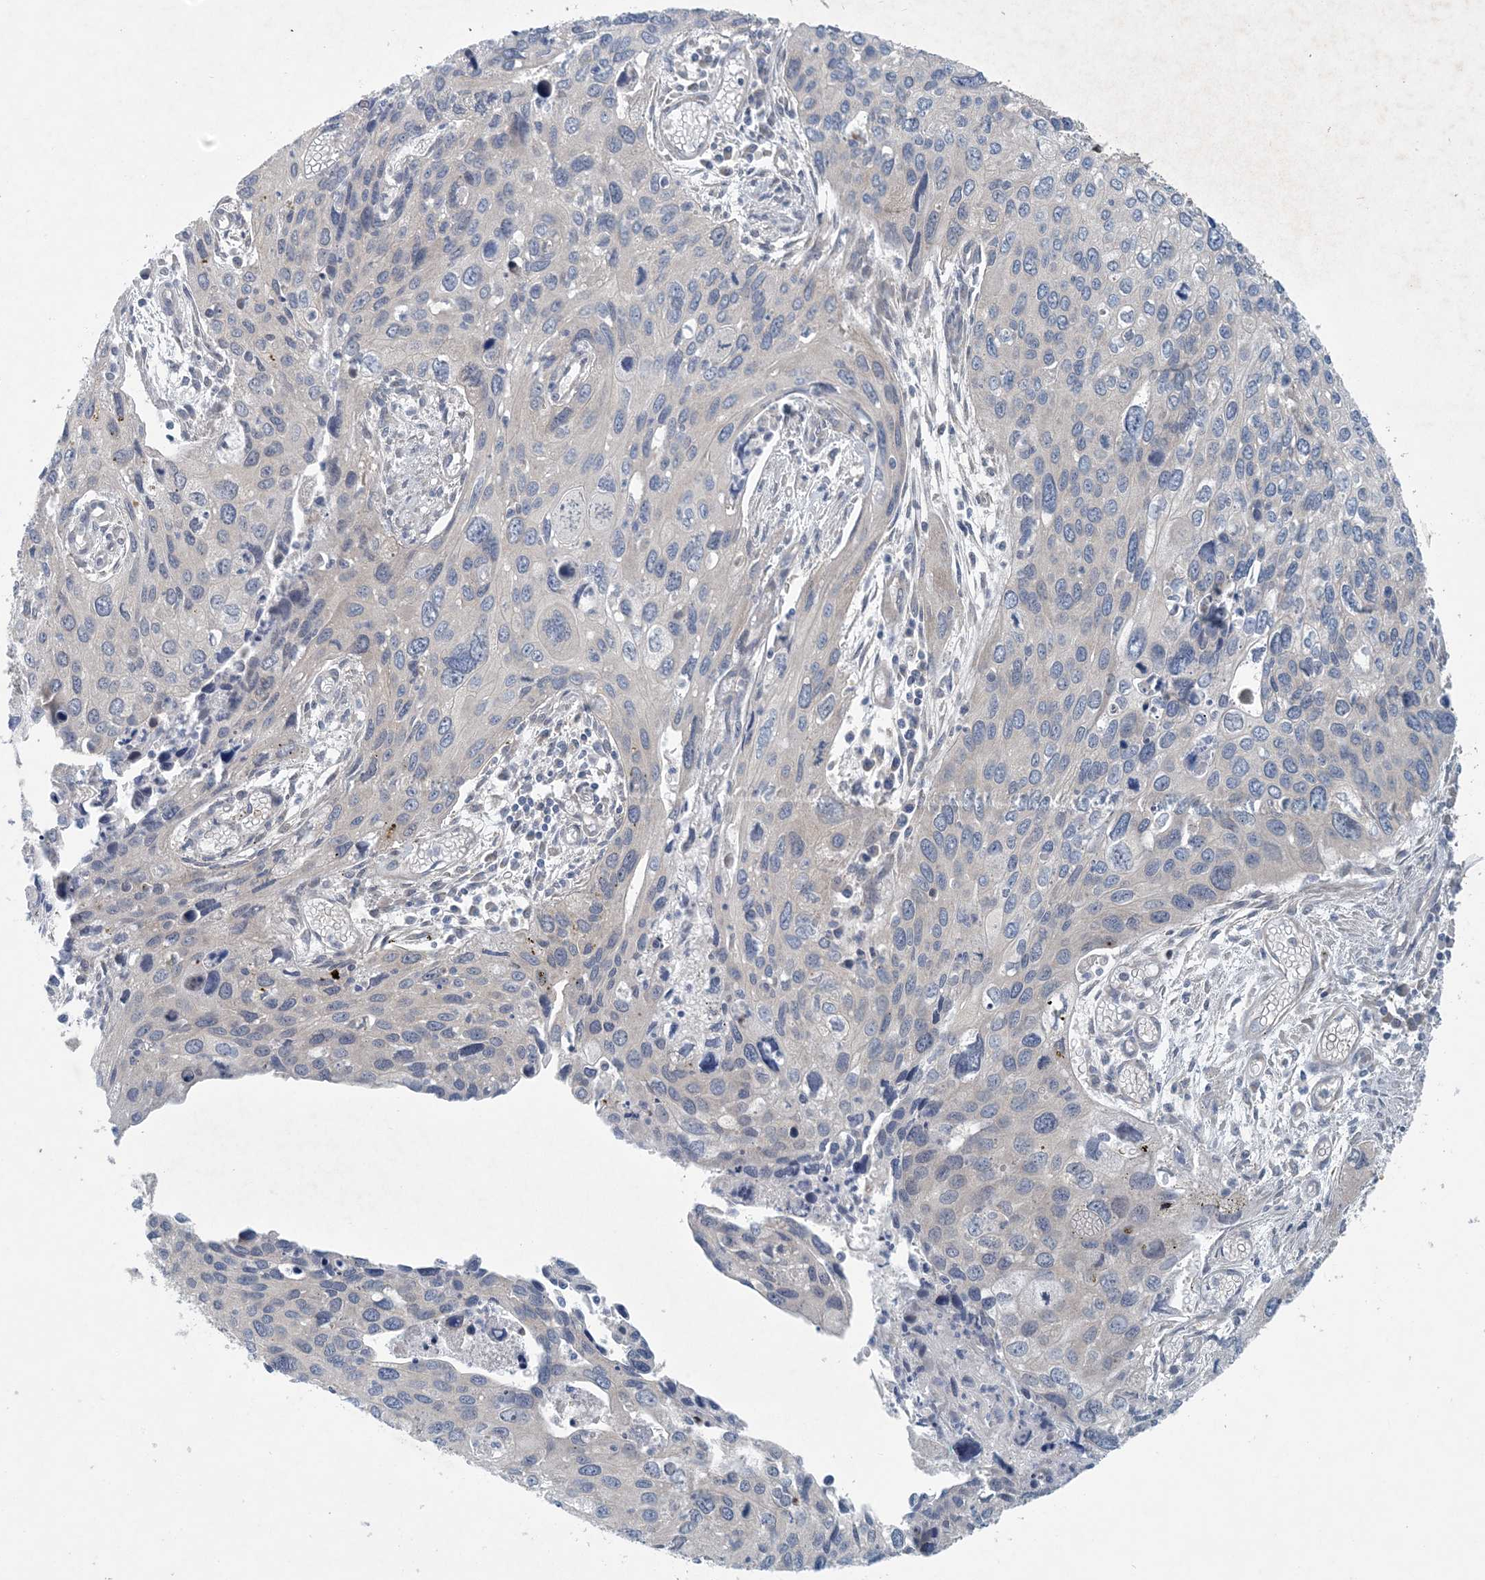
{"staining": {"intensity": "moderate", "quantity": "<25%", "location": "cytoplasmic/membranous"}, "tissue": "cervical cancer", "cell_type": "Tumor cells", "image_type": "cancer", "snomed": [{"axis": "morphology", "description": "Squamous cell carcinoma, NOS"}, {"axis": "topography", "description": "Cervix"}], "caption": "There is low levels of moderate cytoplasmic/membranous staining in tumor cells of cervical cancer, as demonstrated by immunohistochemical staining (brown color).", "gene": "HIKESHI", "patient": {"sex": "female", "age": 55}}